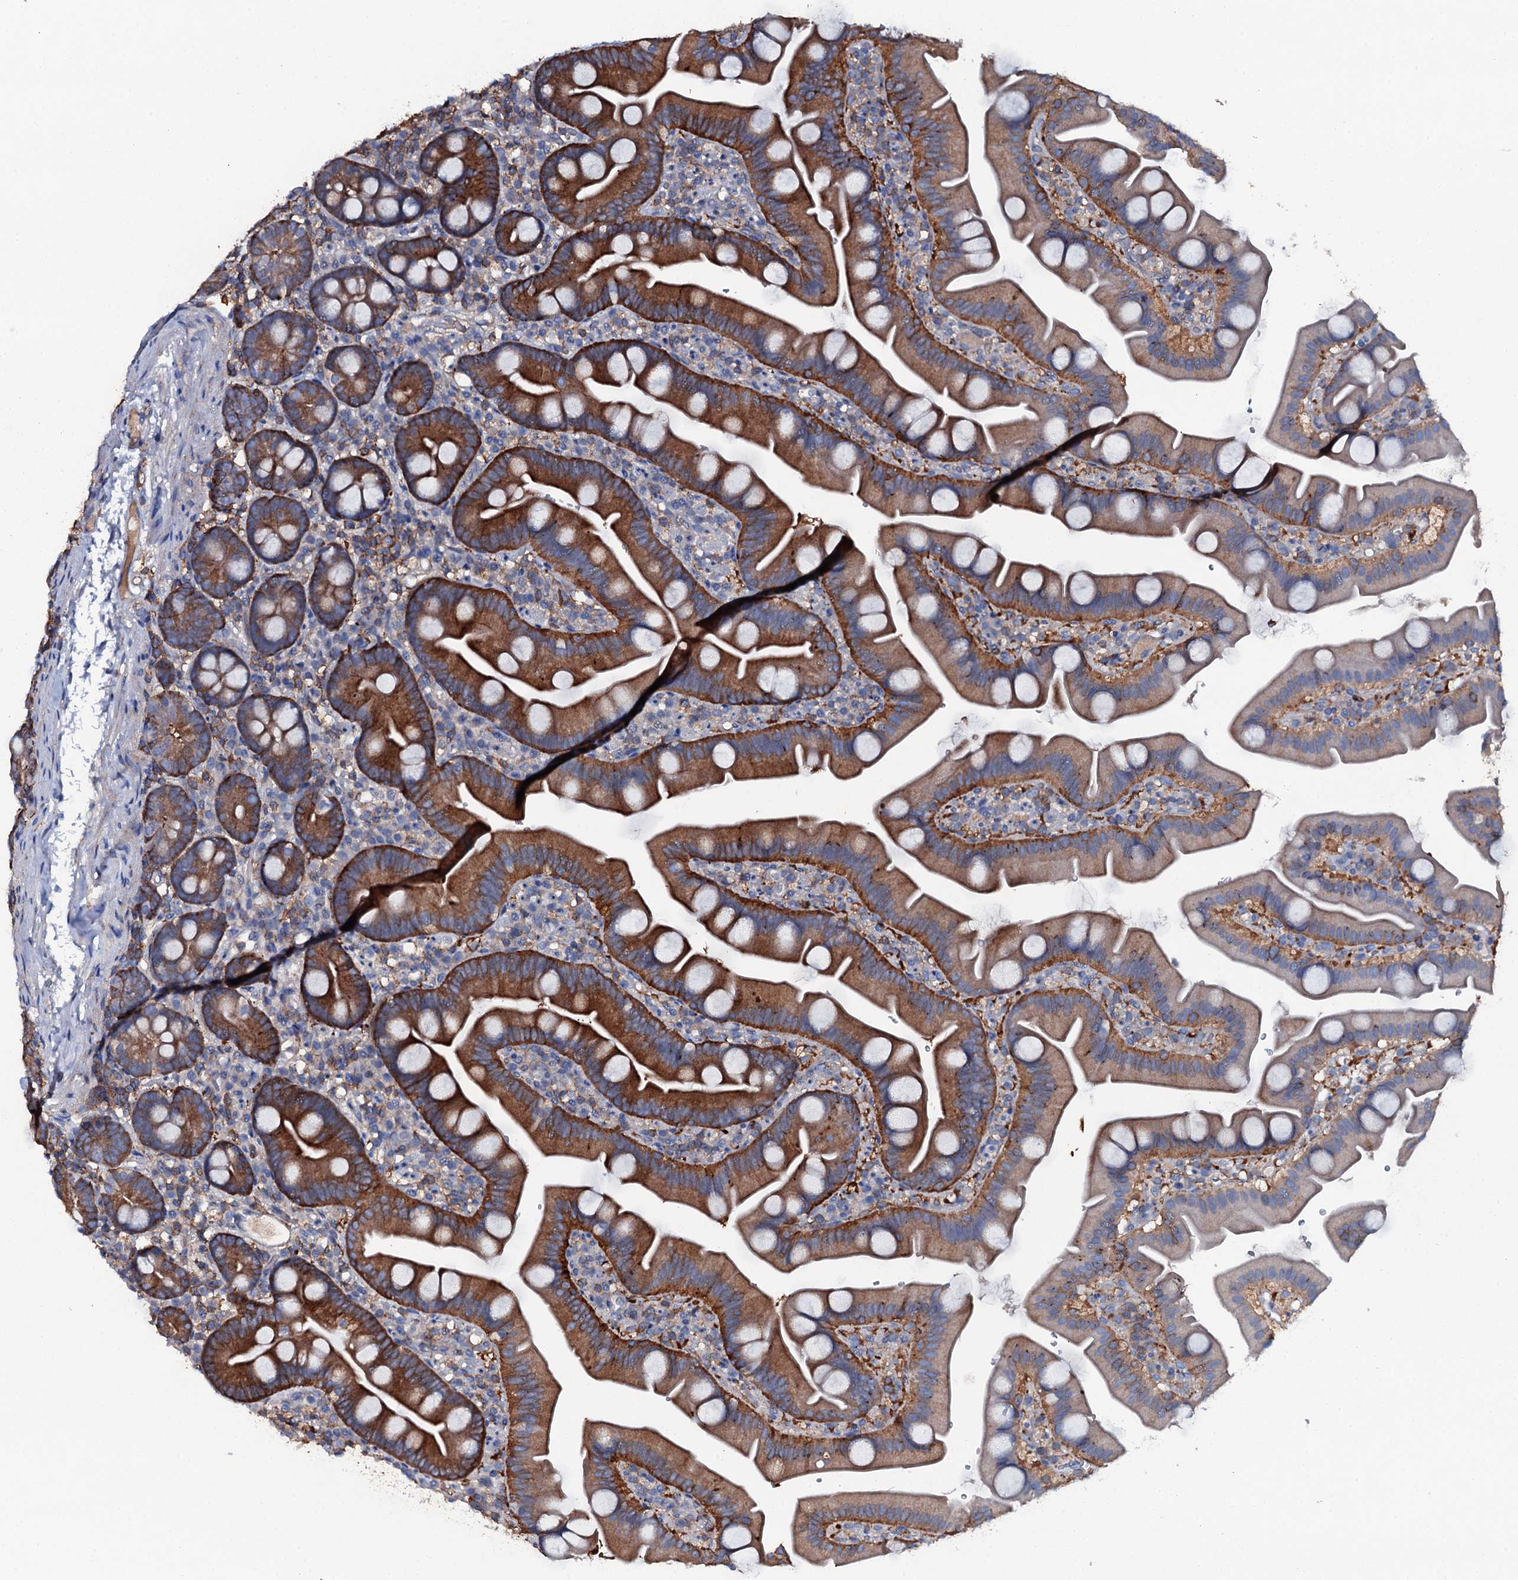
{"staining": {"intensity": "moderate", "quantity": ">75%", "location": "cytoplasmic/membranous"}, "tissue": "small intestine", "cell_type": "Glandular cells", "image_type": "normal", "snomed": [{"axis": "morphology", "description": "Normal tissue, NOS"}, {"axis": "topography", "description": "Small intestine"}], "caption": "IHC micrograph of unremarkable small intestine: human small intestine stained using immunohistochemistry (IHC) reveals medium levels of moderate protein expression localized specifically in the cytoplasmic/membranous of glandular cells, appearing as a cytoplasmic/membranous brown color.", "gene": "MS4A4E", "patient": {"sex": "female", "age": 68}}